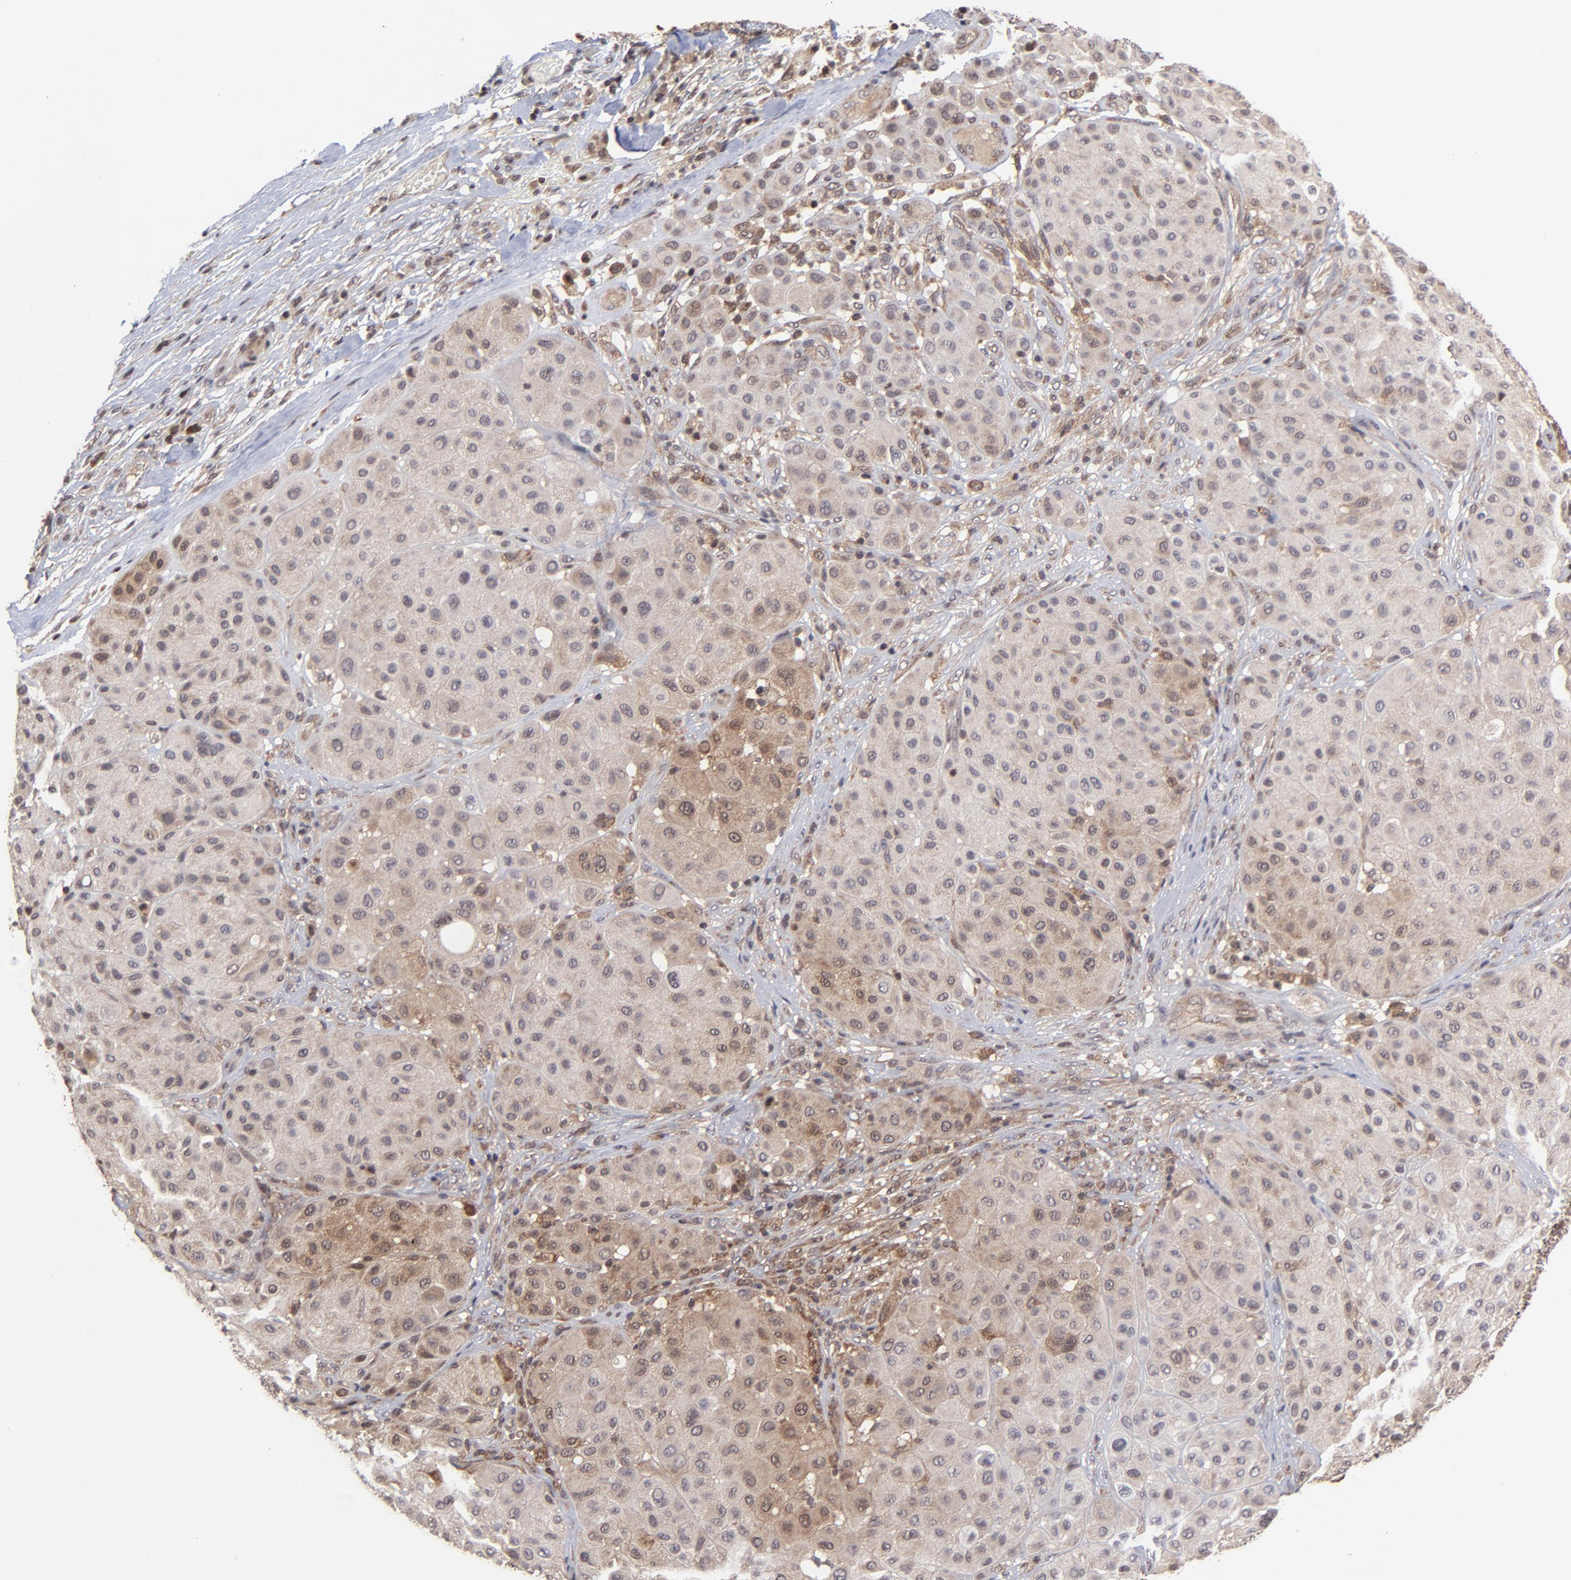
{"staining": {"intensity": "moderate", "quantity": "25%-75%", "location": "cytoplasmic/membranous"}, "tissue": "melanoma", "cell_type": "Tumor cells", "image_type": "cancer", "snomed": [{"axis": "morphology", "description": "Normal tissue, NOS"}, {"axis": "morphology", "description": "Malignant melanoma, Metastatic site"}, {"axis": "topography", "description": "Skin"}], "caption": "About 25%-75% of tumor cells in human melanoma demonstrate moderate cytoplasmic/membranous protein expression as visualized by brown immunohistochemical staining.", "gene": "UBE2L6", "patient": {"sex": "male", "age": 41}}